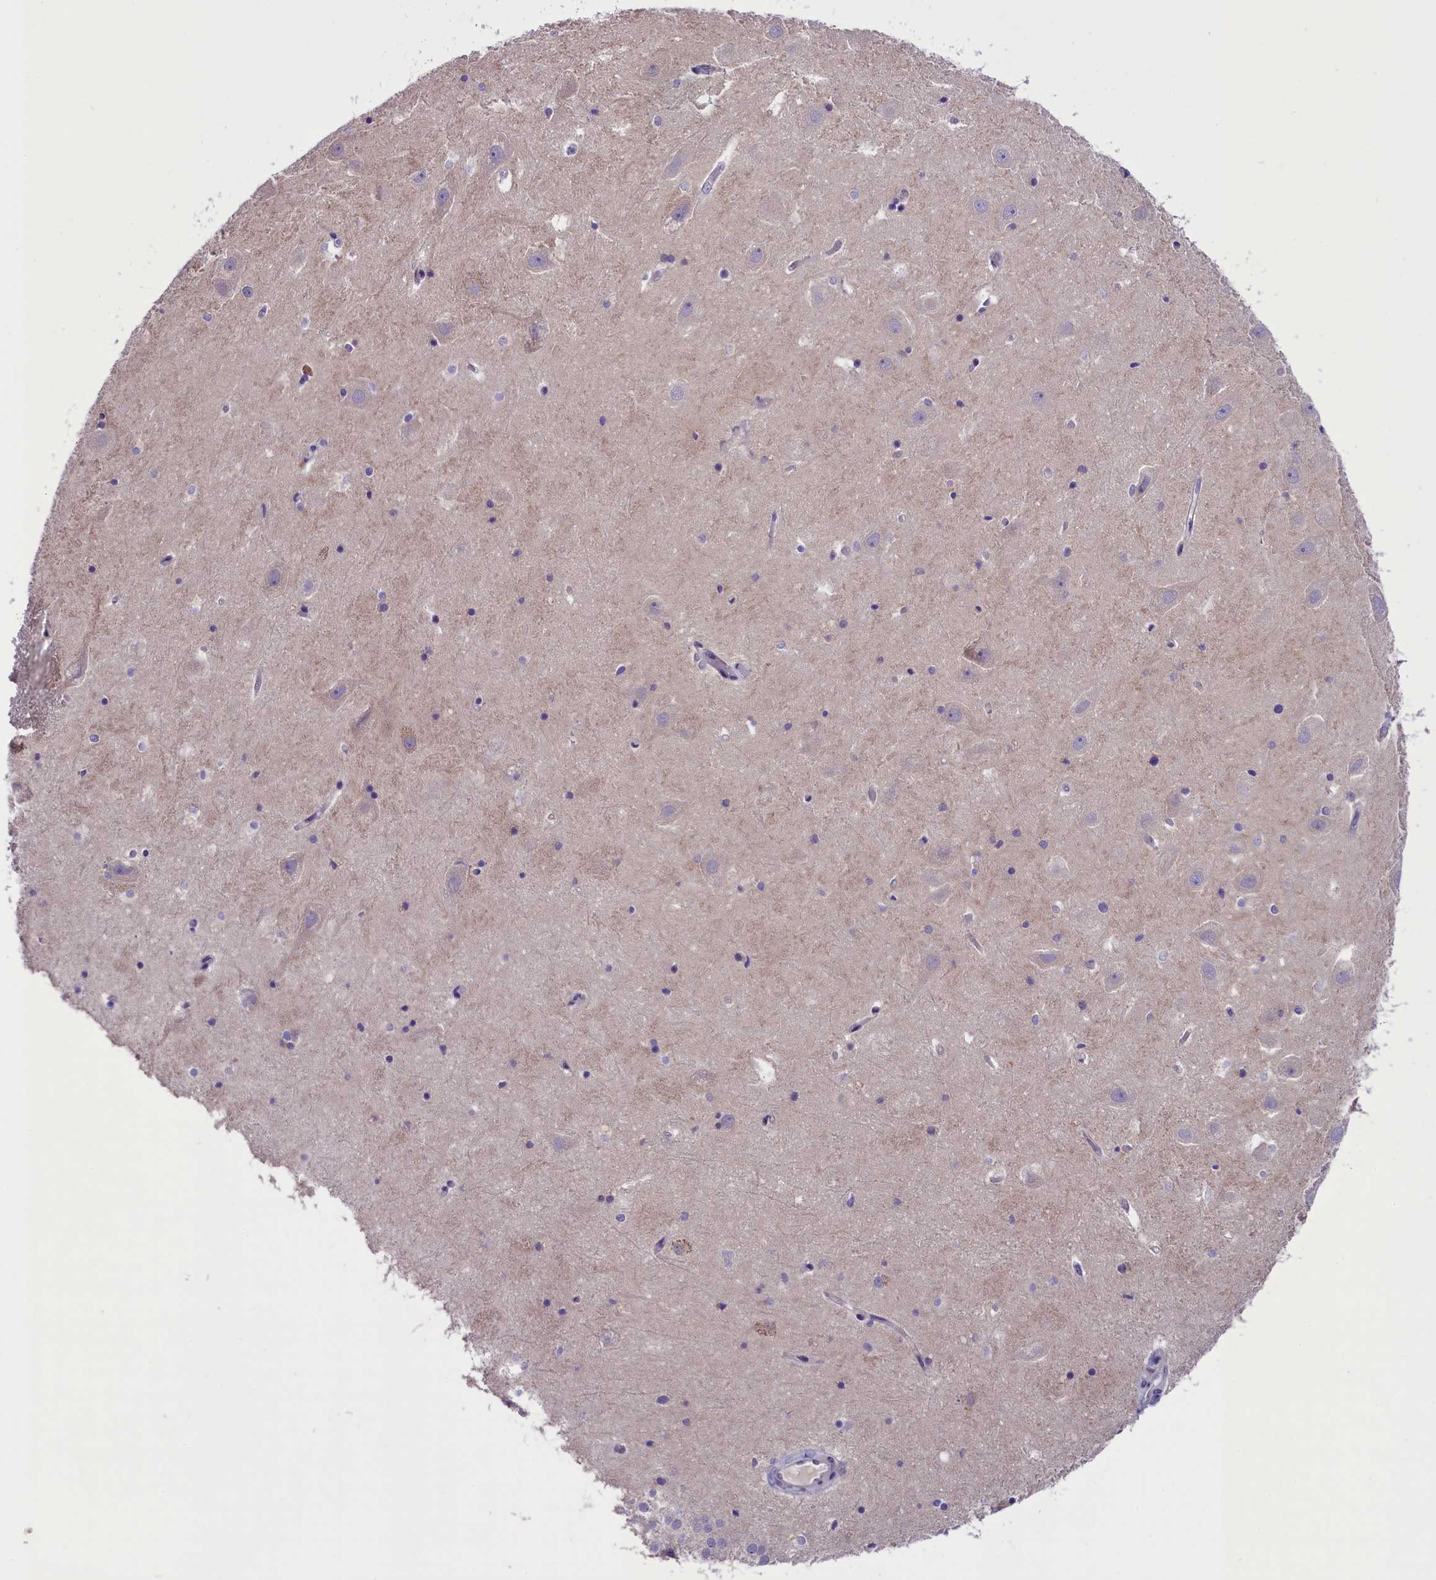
{"staining": {"intensity": "negative", "quantity": "none", "location": "none"}, "tissue": "hippocampus", "cell_type": "Glial cells", "image_type": "normal", "snomed": [{"axis": "morphology", "description": "Normal tissue, NOS"}, {"axis": "topography", "description": "Hippocampus"}], "caption": "DAB immunohistochemical staining of unremarkable human hippocampus demonstrates no significant positivity in glial cells.", "gene": "OSGEP", "patient": {"sex": "female", "age": 52}}